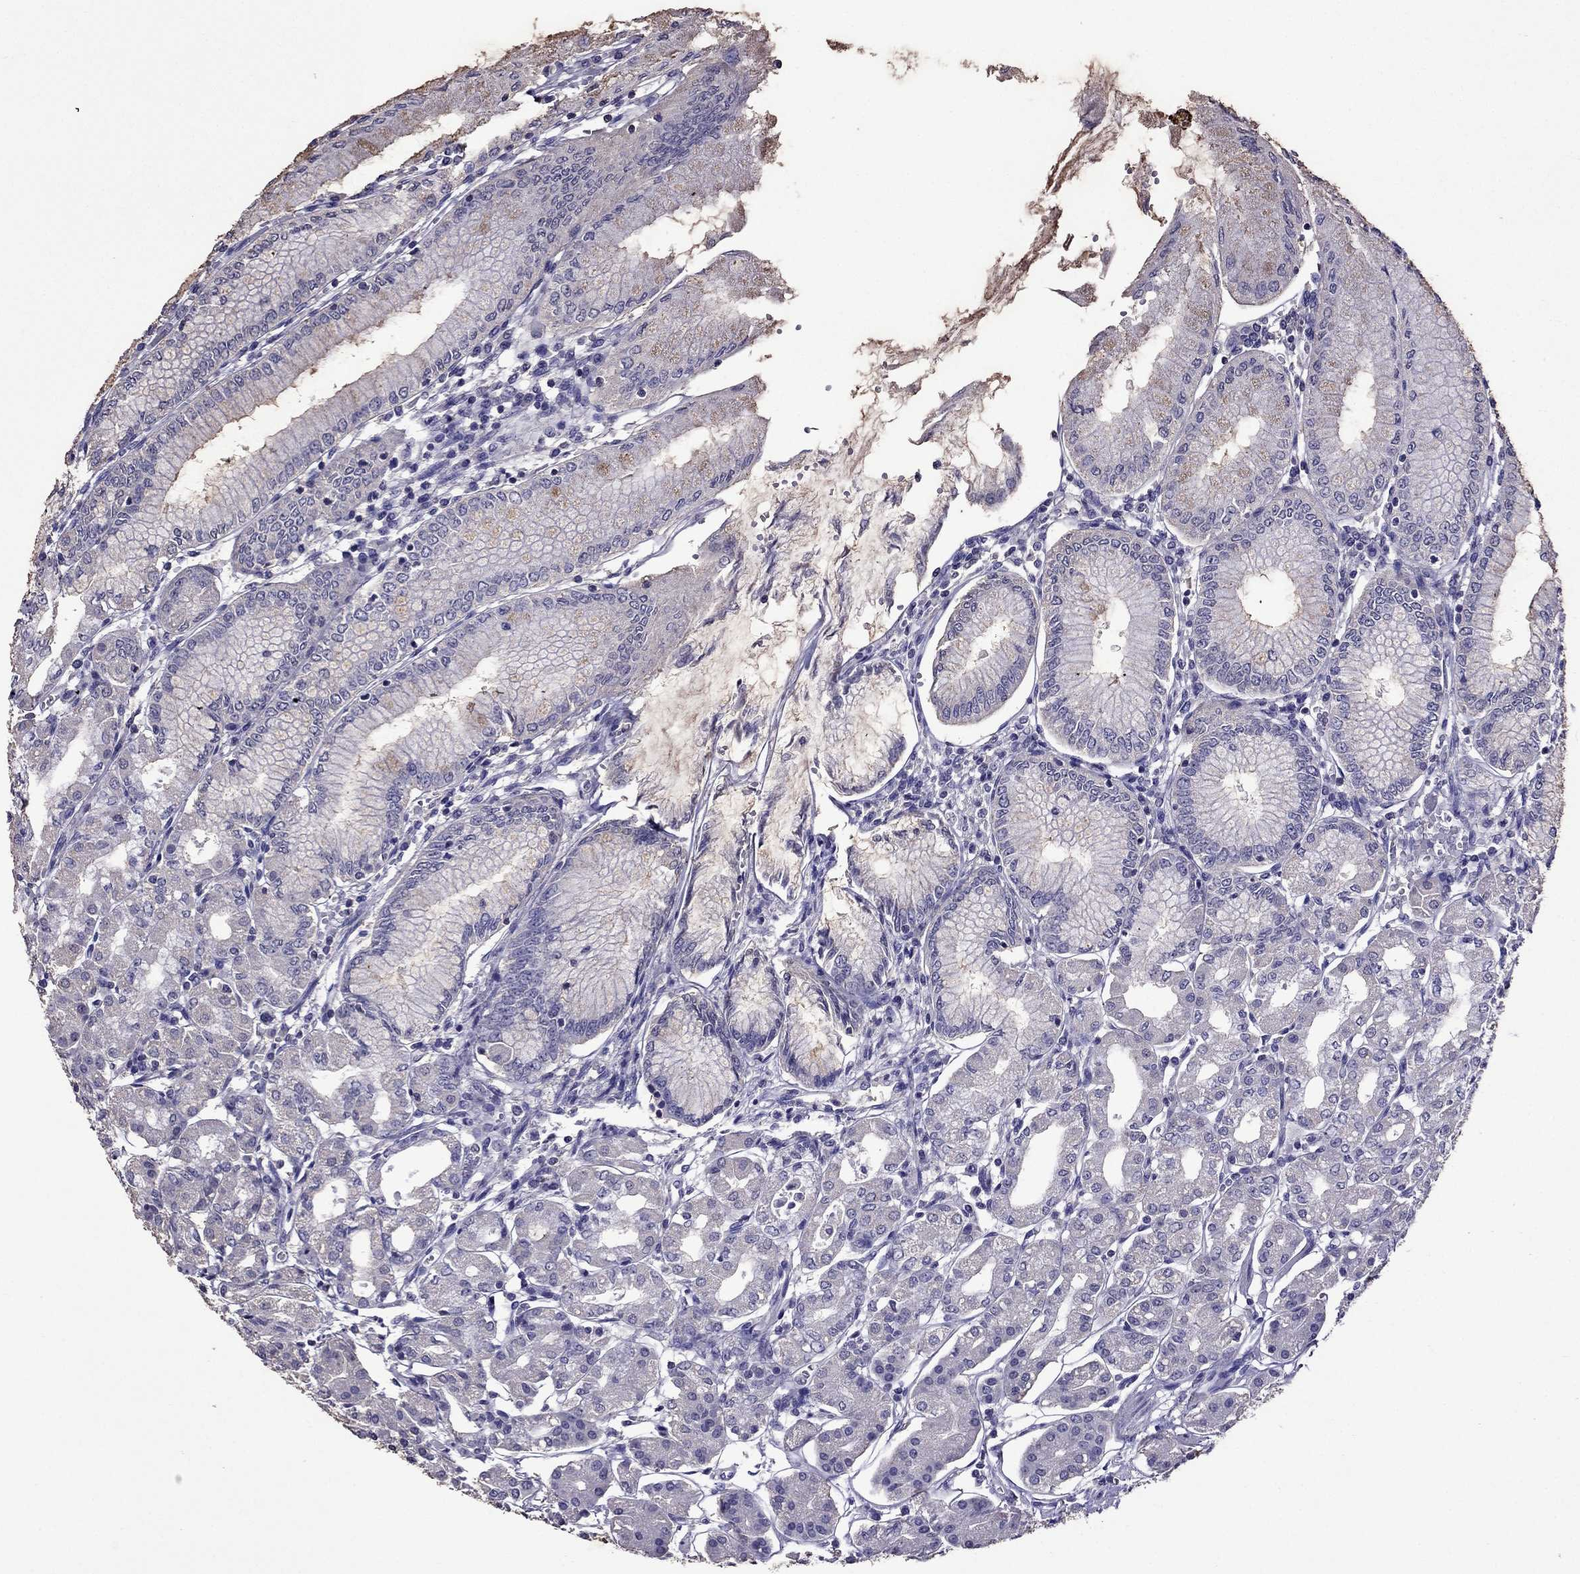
{"staining": {"intensity": "negative", "quantity": "none", "location": "none"}, "tissue": "stomach", "cell_type": "Glandular cells", "image_type": "normal", "snomed": [{"axis": "morphology", "description": "Normal tissue, NOS"}, {"axis": "topography", "description": "Skeletal muscle"}, {"axis": "topography", "description": "Stomach"}], "caption": "Photomicrograph shows no significant protein staining in glandular cells of unremarkable stomach.", "gene": "NKX3", "patient": {"sex": "female", "age": 57}}